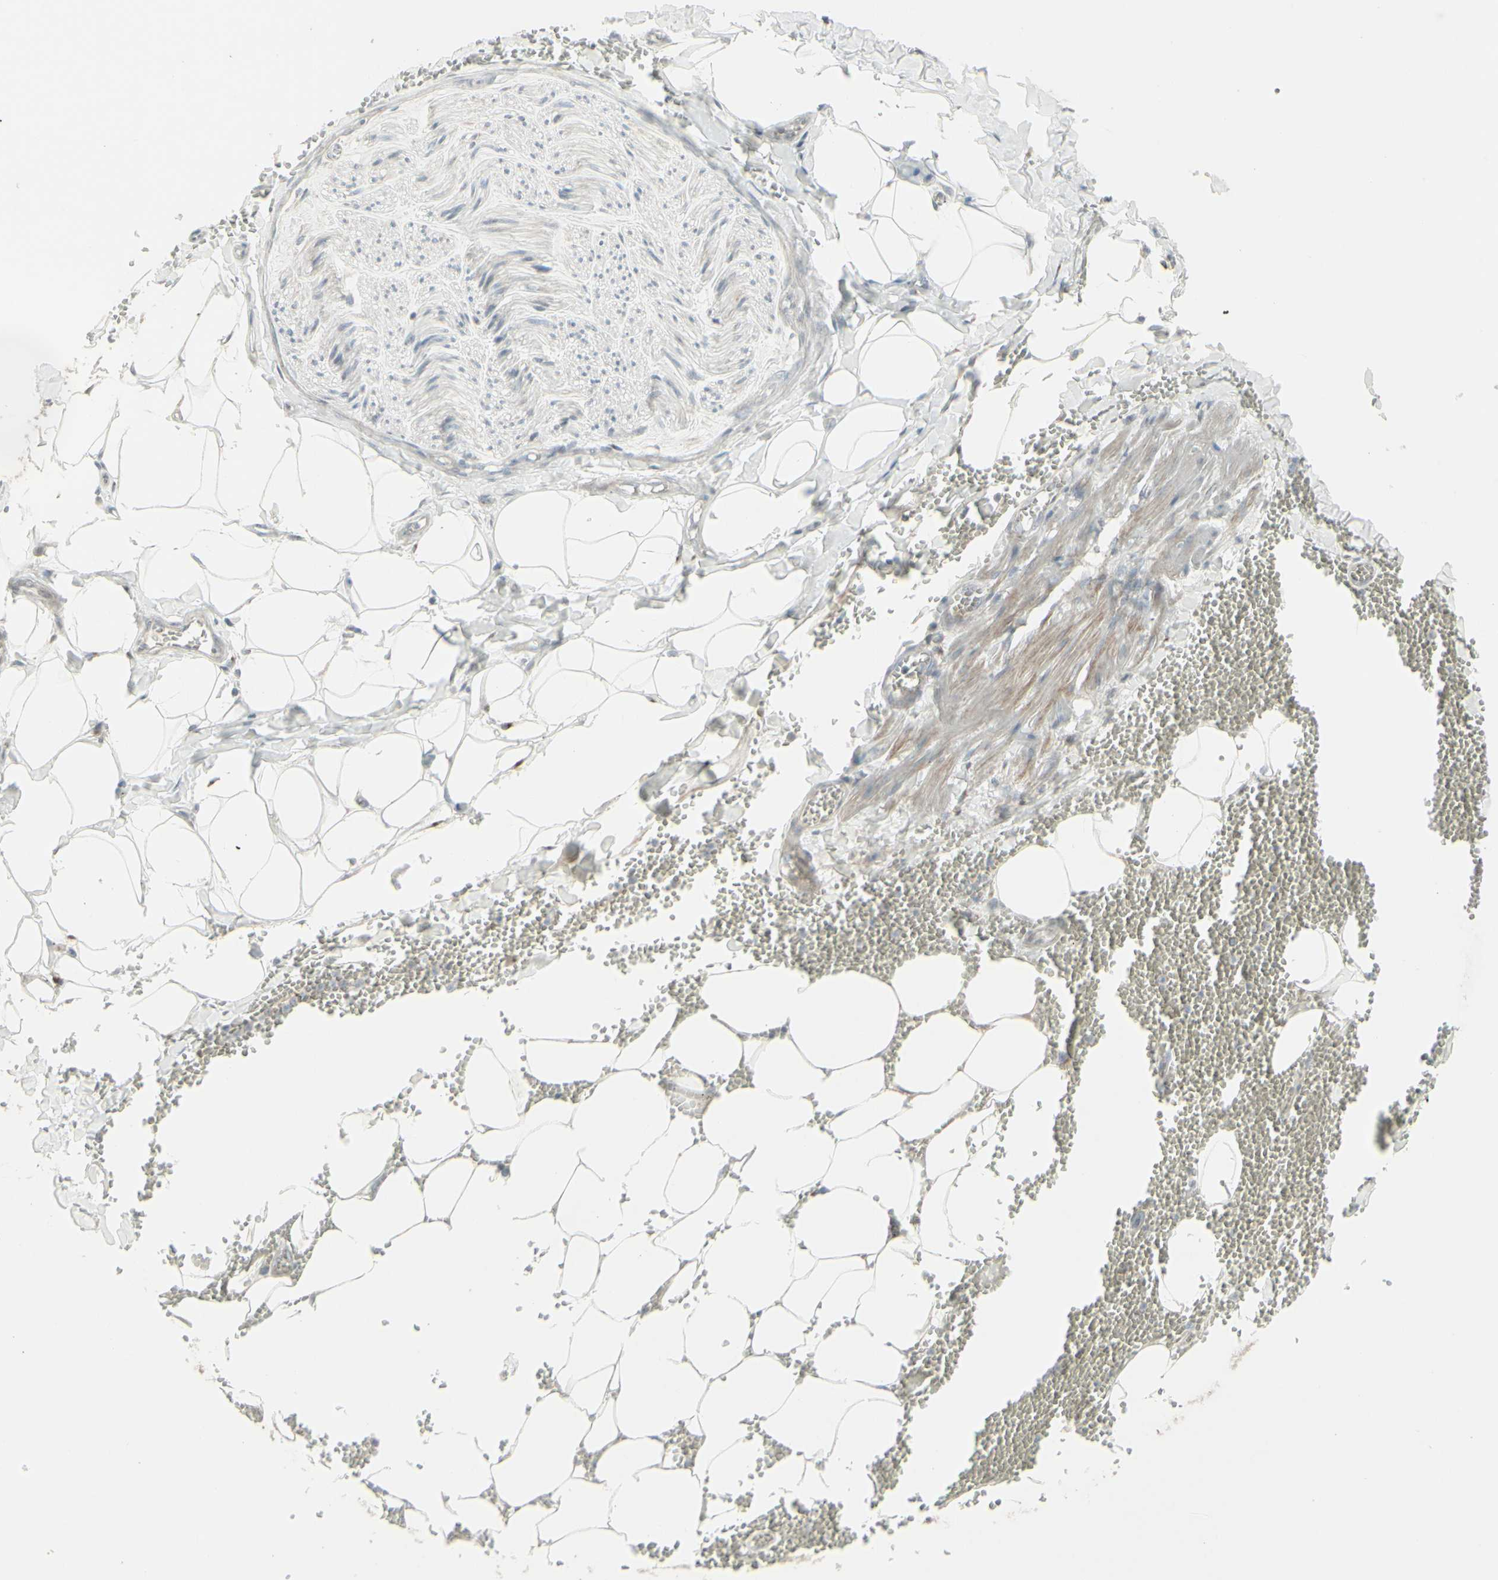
{"staining": {"intensity": "negative", "quantity": "none", "location": "none"}, "tissue": "adipose tissue", "cell_type": "Adipocytes", "image_type": "normal", "snomed": [{"axis": "morphology", "description": "Normal tissue, NOS"}, {"axis": "topography", "description": "Adipose tissue"}, {"axis": "topography", "description": "Peripheral nerve tissue"}], "caption": "Protein analysis of benign adipose tissue shows no significant positivity in adipocytes.", "gene": "GMNN", "patient": {"sex": "male", "age": 52}}